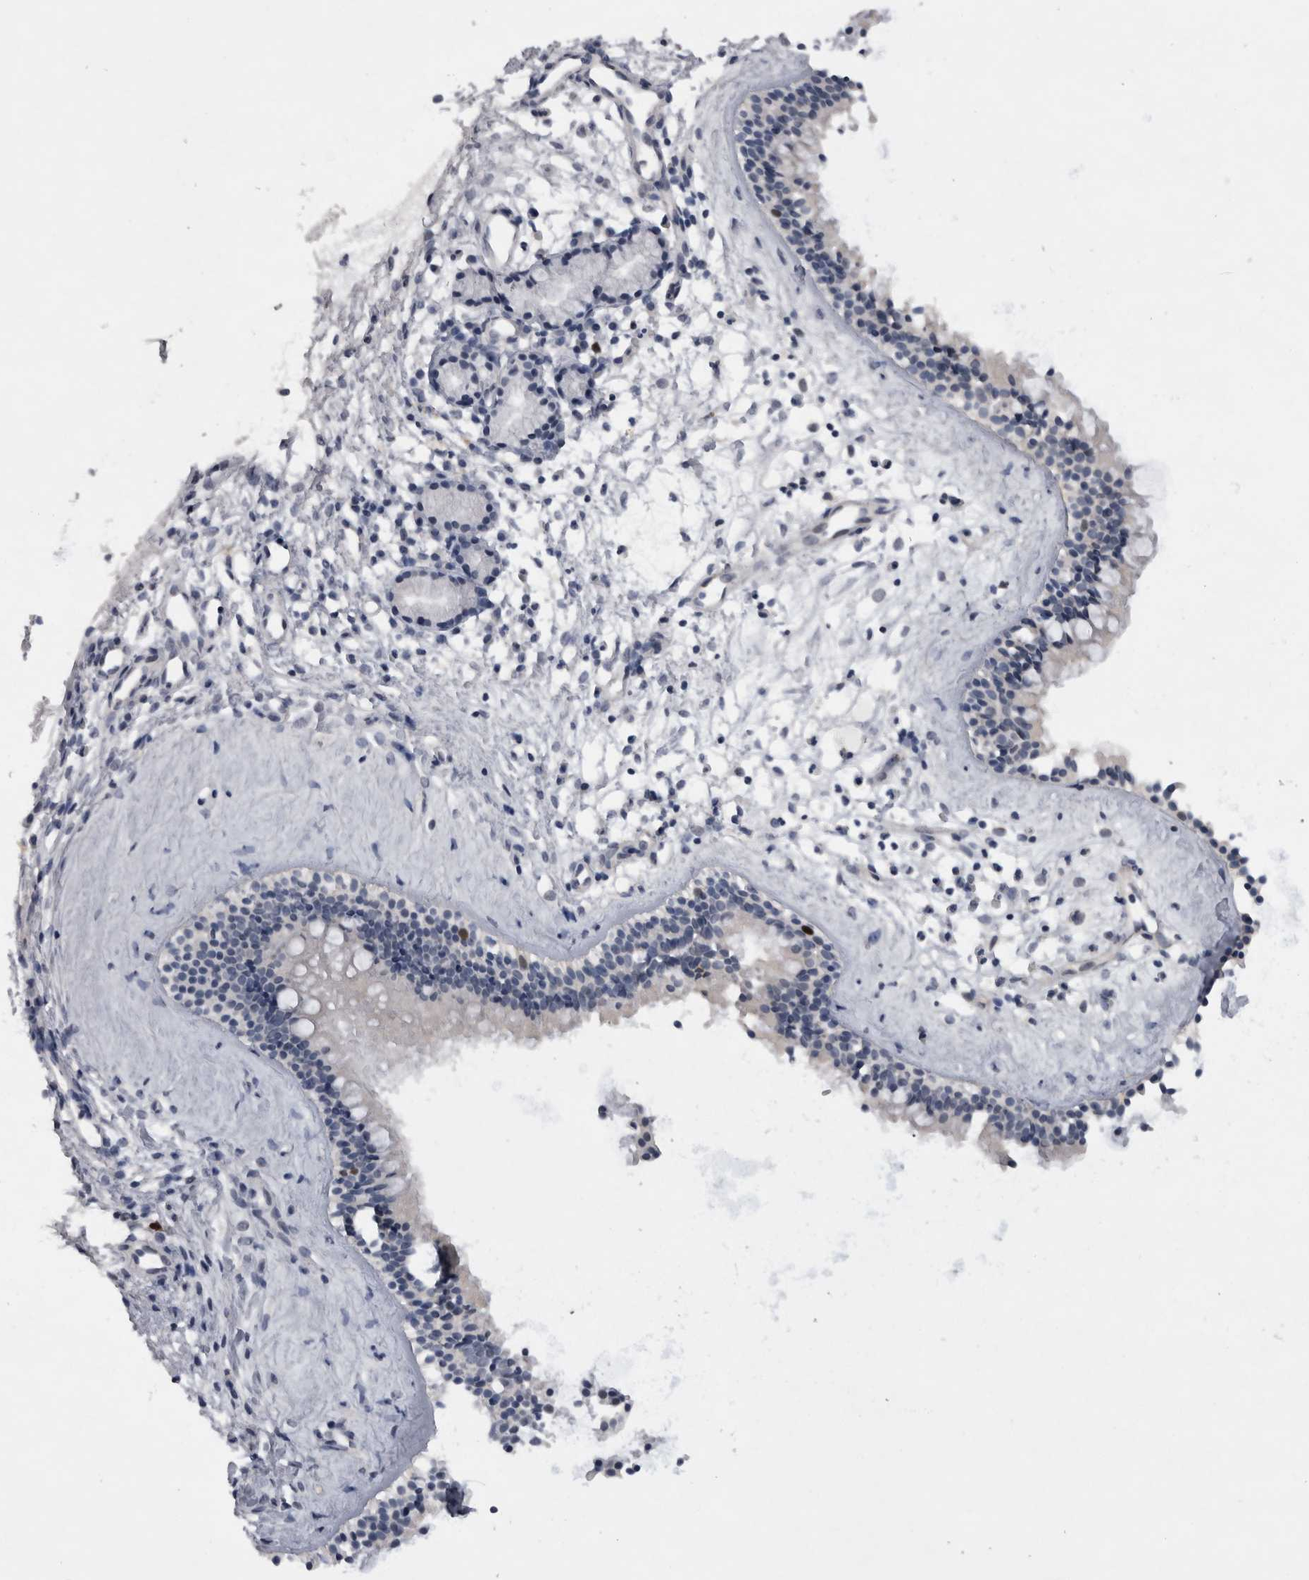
{"staining": {"intensity": "moderate", "quantity": "<25%", "location": "nuclear"}, "tissue": "nasopharynx", "cell_type": "Respiratory epithelial cells", "image_type": "normal", "snomed": [{"axis": "morphology", "description": "Normal tissue, NOS"}, {"axis": "topography", "description": "Nasopharynx"}], "caption": "The immunohistochemical stain highlights moderate nuclear staining in respiratory epithelial cells of normal nasopharynx. (DAB (3,3'-diaminobenzidine) = brown stain, brightfield microscopy at high magnification).", "gene": "KIF18B", "patient": {"sex": "female", "age": 42}}